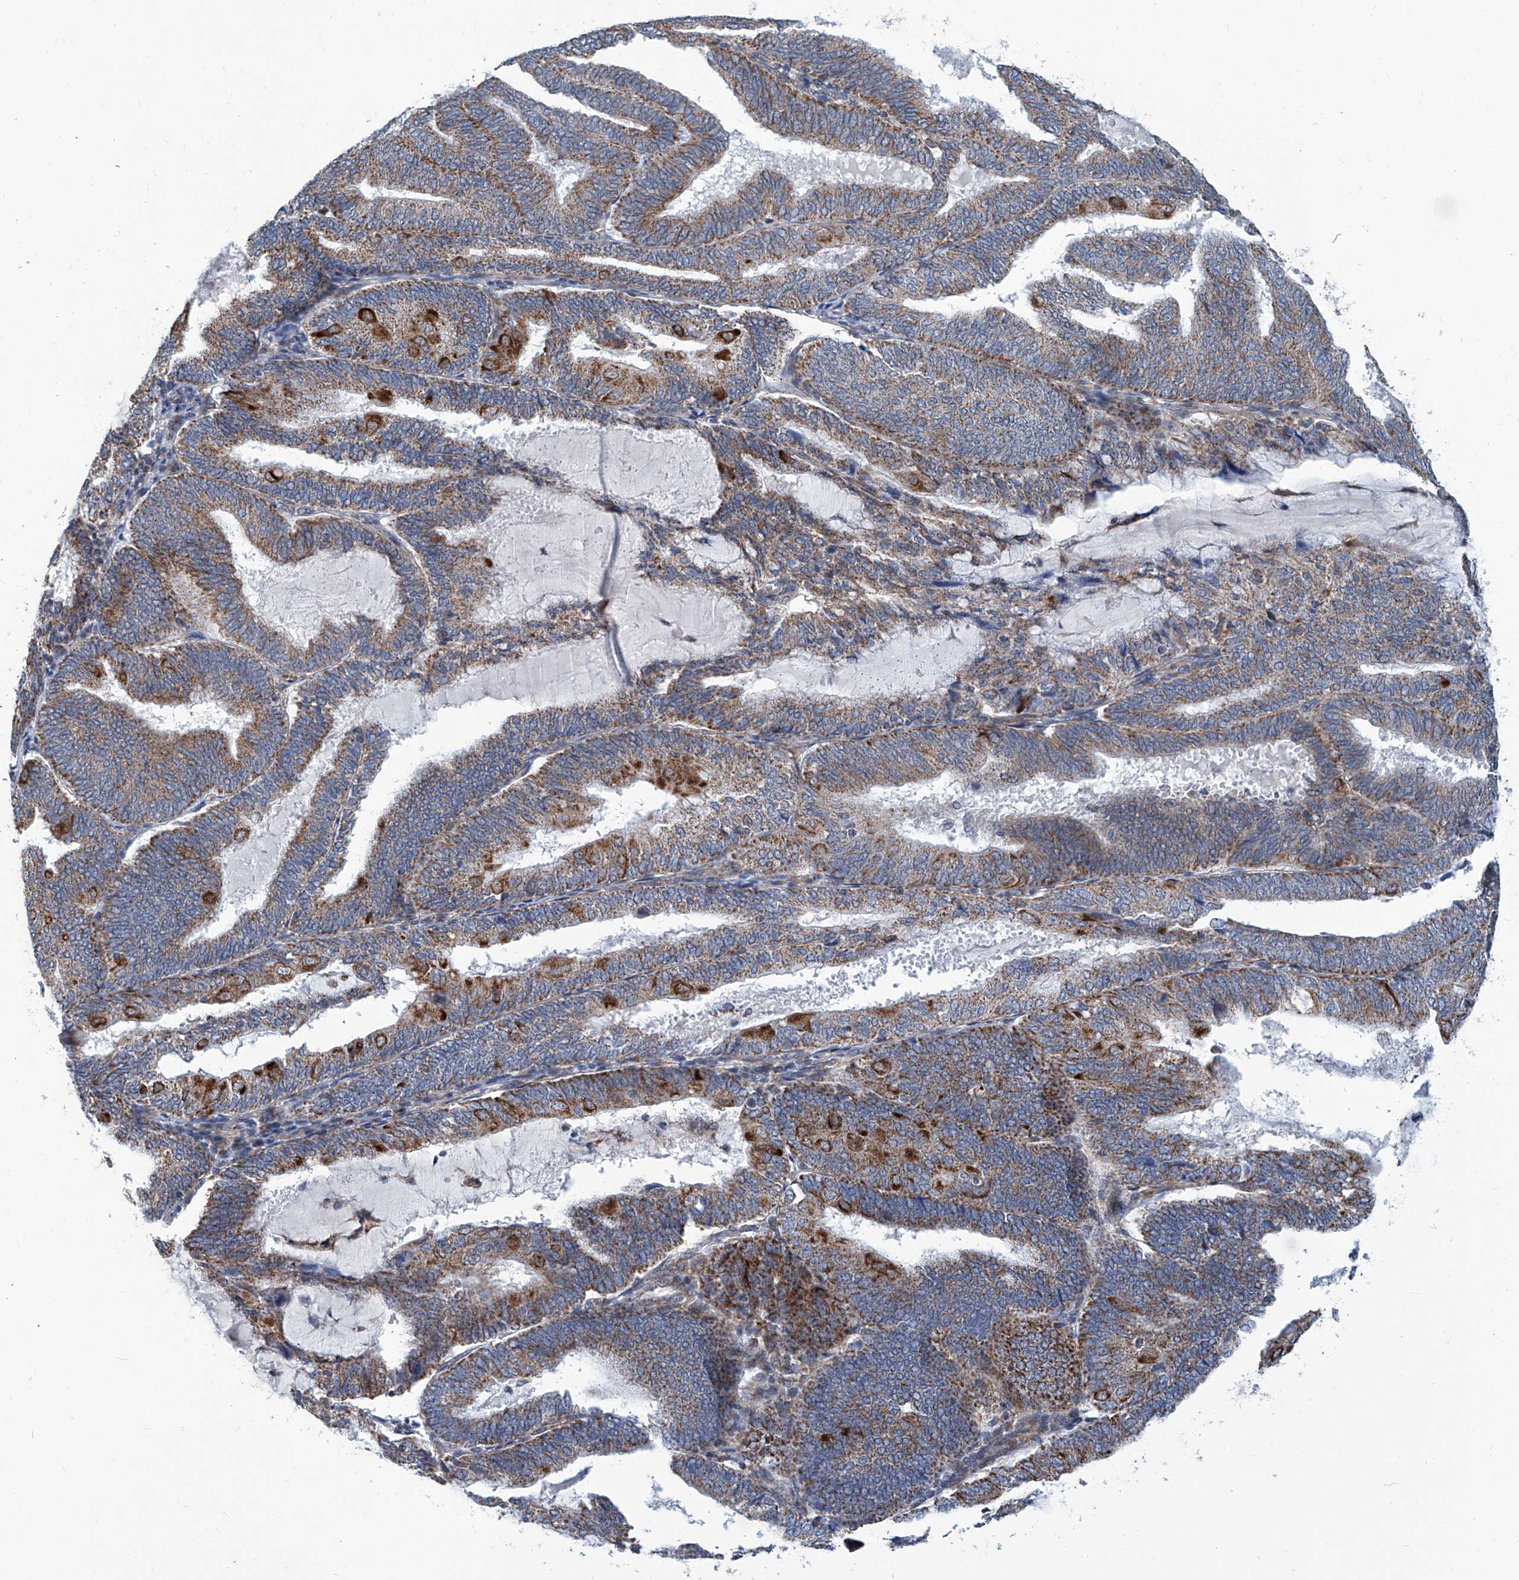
{"staining": {"intensity": "moderate", "quantity": ">75%", "location": "cytoplasmic/membranous"}, "tissue": "endometrial cancer", "cell_type": "Tumor cells", "image_type": "cancer", "snomed": [{"axis": "morphology", "description": "Adenocarcinoma, NOS"}, {"axis": "topography", "description": "Endometrium"}], "caption": "Immunohistochemical staining of endometrial cancer displays medium levels of moderate cytoplasmic/membranous staining in about >75% of tumor cells. (brown staining indicates protein expression, while blue staining denotes nuclei).", "gene": "USP48", "patient": {"sex": "female", "age": 81}}